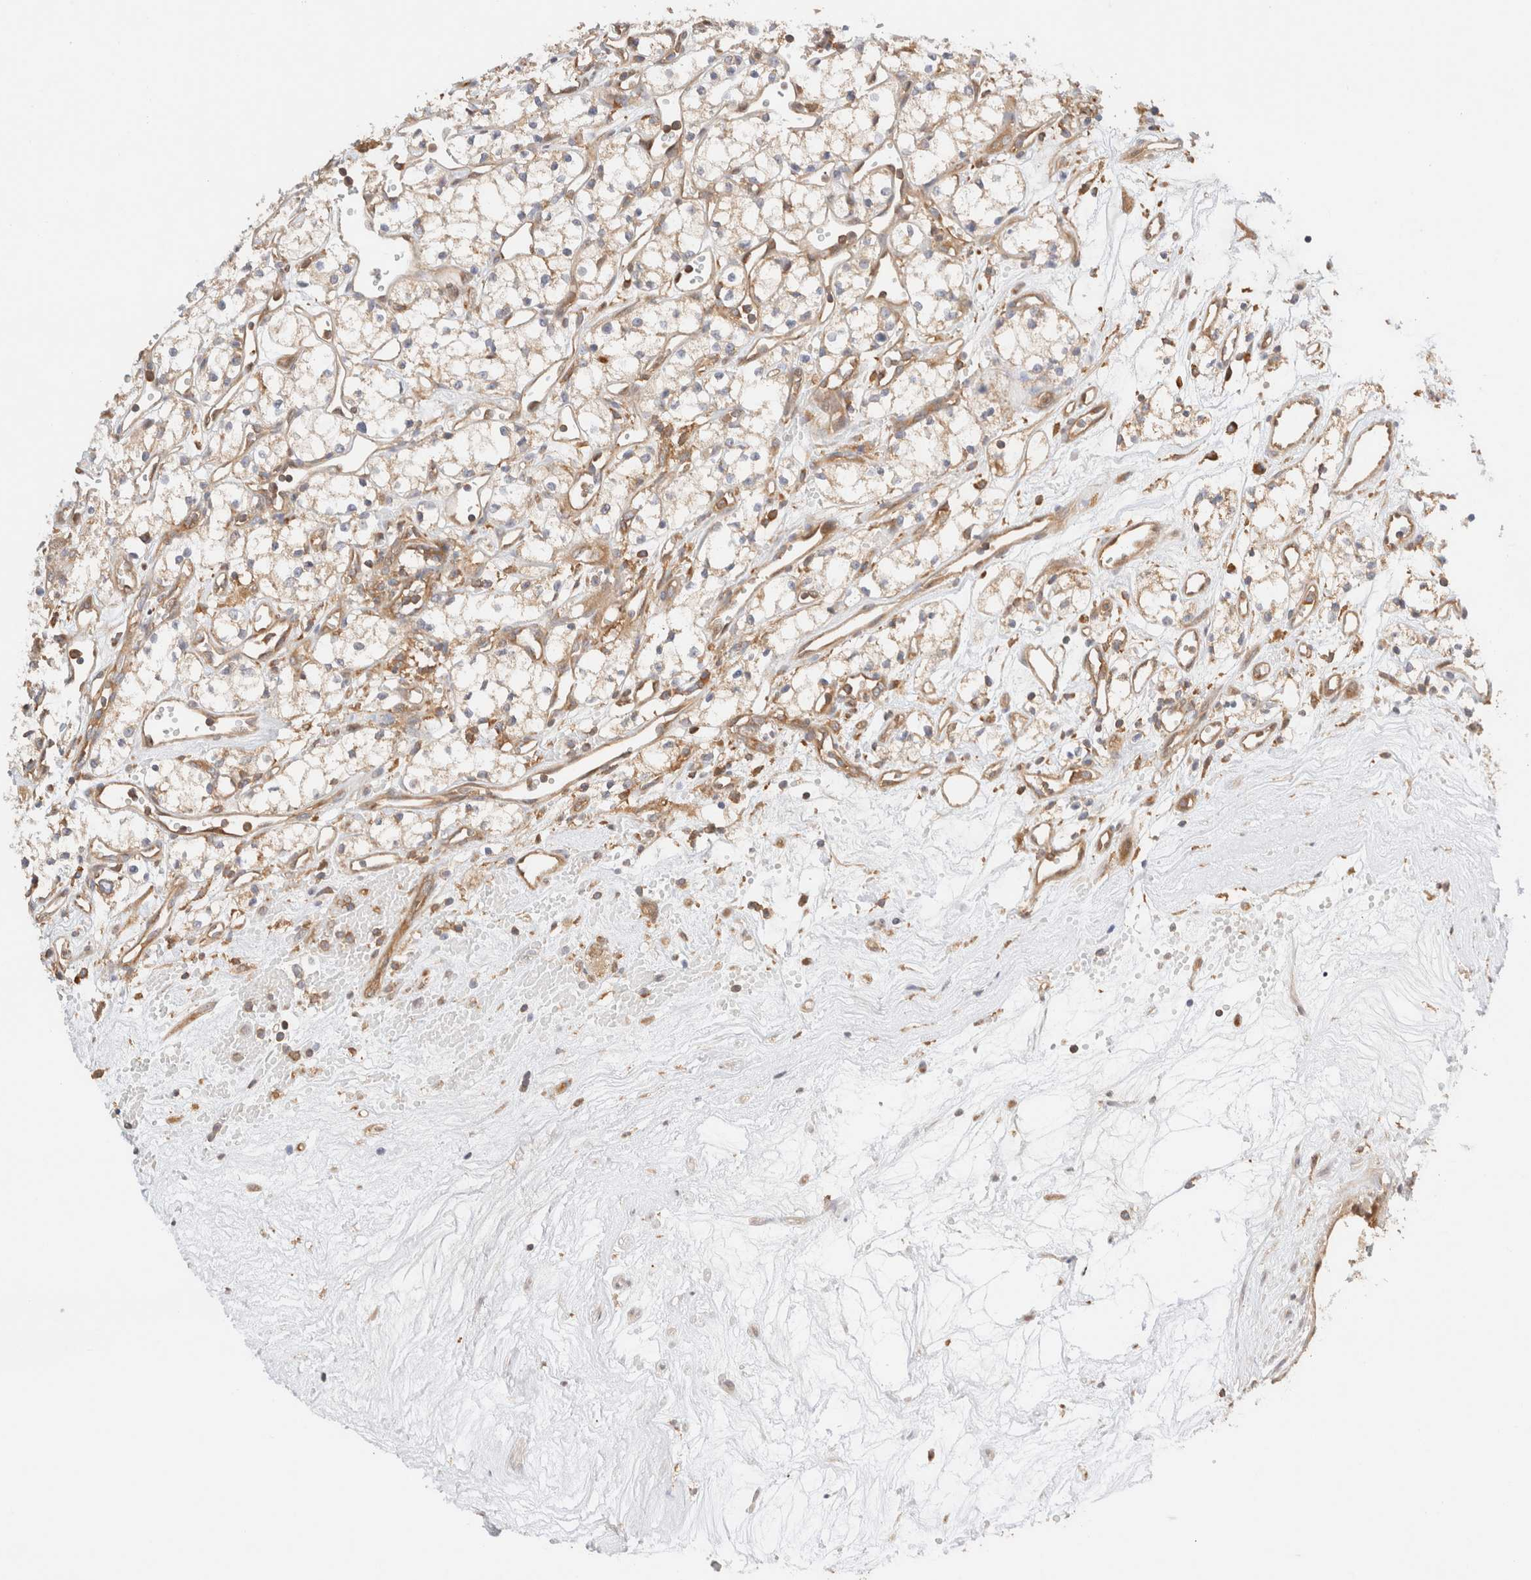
{"staining": {"intensity": "weak", "quantity": "<25%", "location": "cytoplasmic/membranous"}, "tissue": "renal cancer", "cell_type": "Tumor cells", "image_type": "cancer", "snomed": [{"axis": "morphology", "description": "Adenocarcinoma, NOS"}, {"axis": "topography", "description": "Kidney"}], "caption": "A micrograph of renal cancer stained for a protein reveals no brown staining in tumor cells.", "gene": "RABEP1", "patient": {"sex": "male", "age": 59}}